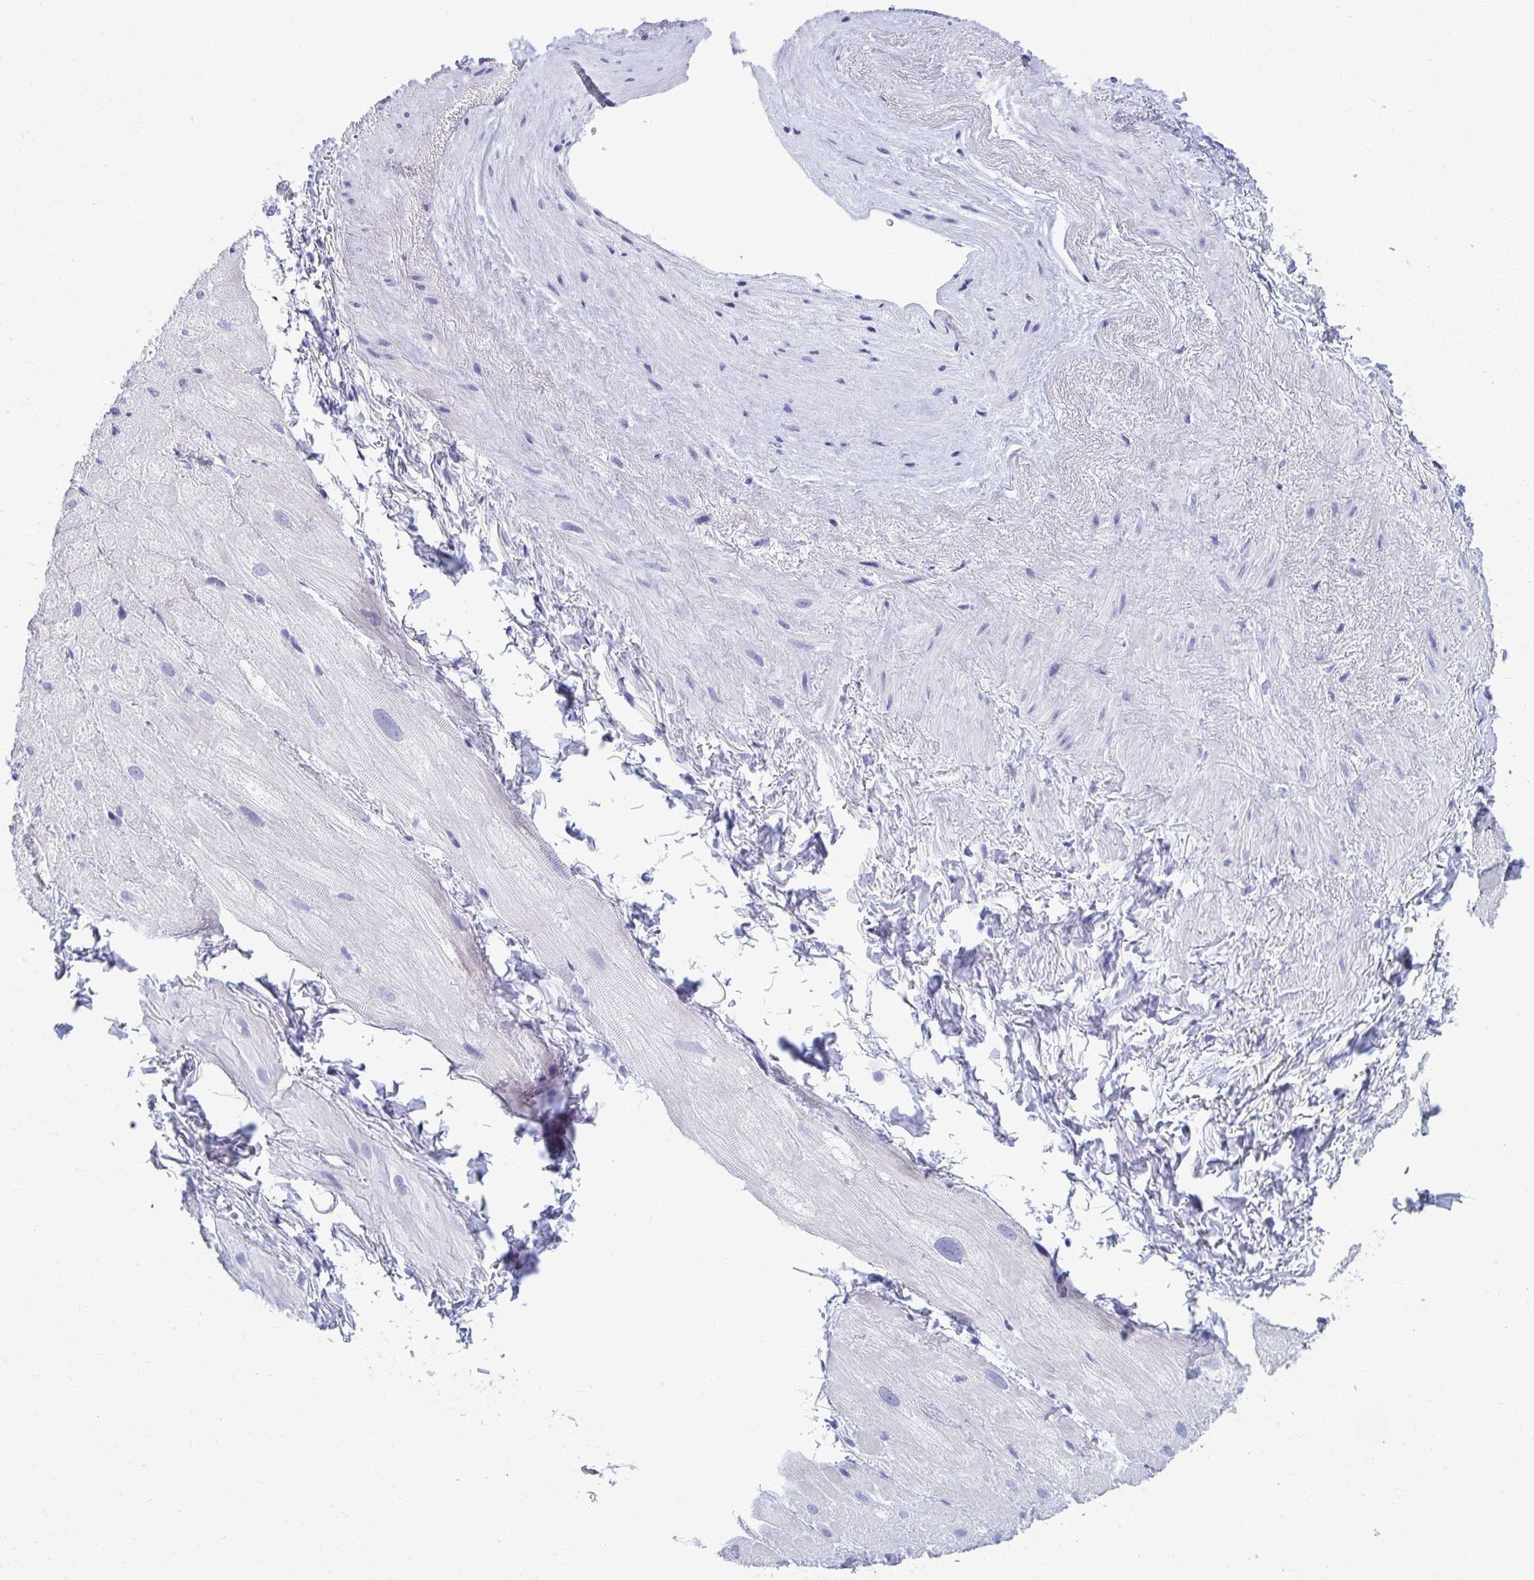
{"staining": {"intensity": "negative", "quantity": "none", "location": "none"}, "tissue": "heart muscle", "cell_type": "Cardiomyocytes", "image_type": "normal", "snomed": [{"axis": "morphology", "description": "Normal tissue, NOS"}, {"axis": "topography", "description": "Heart"}], "caption": "Human heart muscle stained for a protein using immunohistochemistry (IHC) reveals no expression in cardiomyocytes.", "gene": "CELF5", "patient": {"sex": "male", "age": 62}}